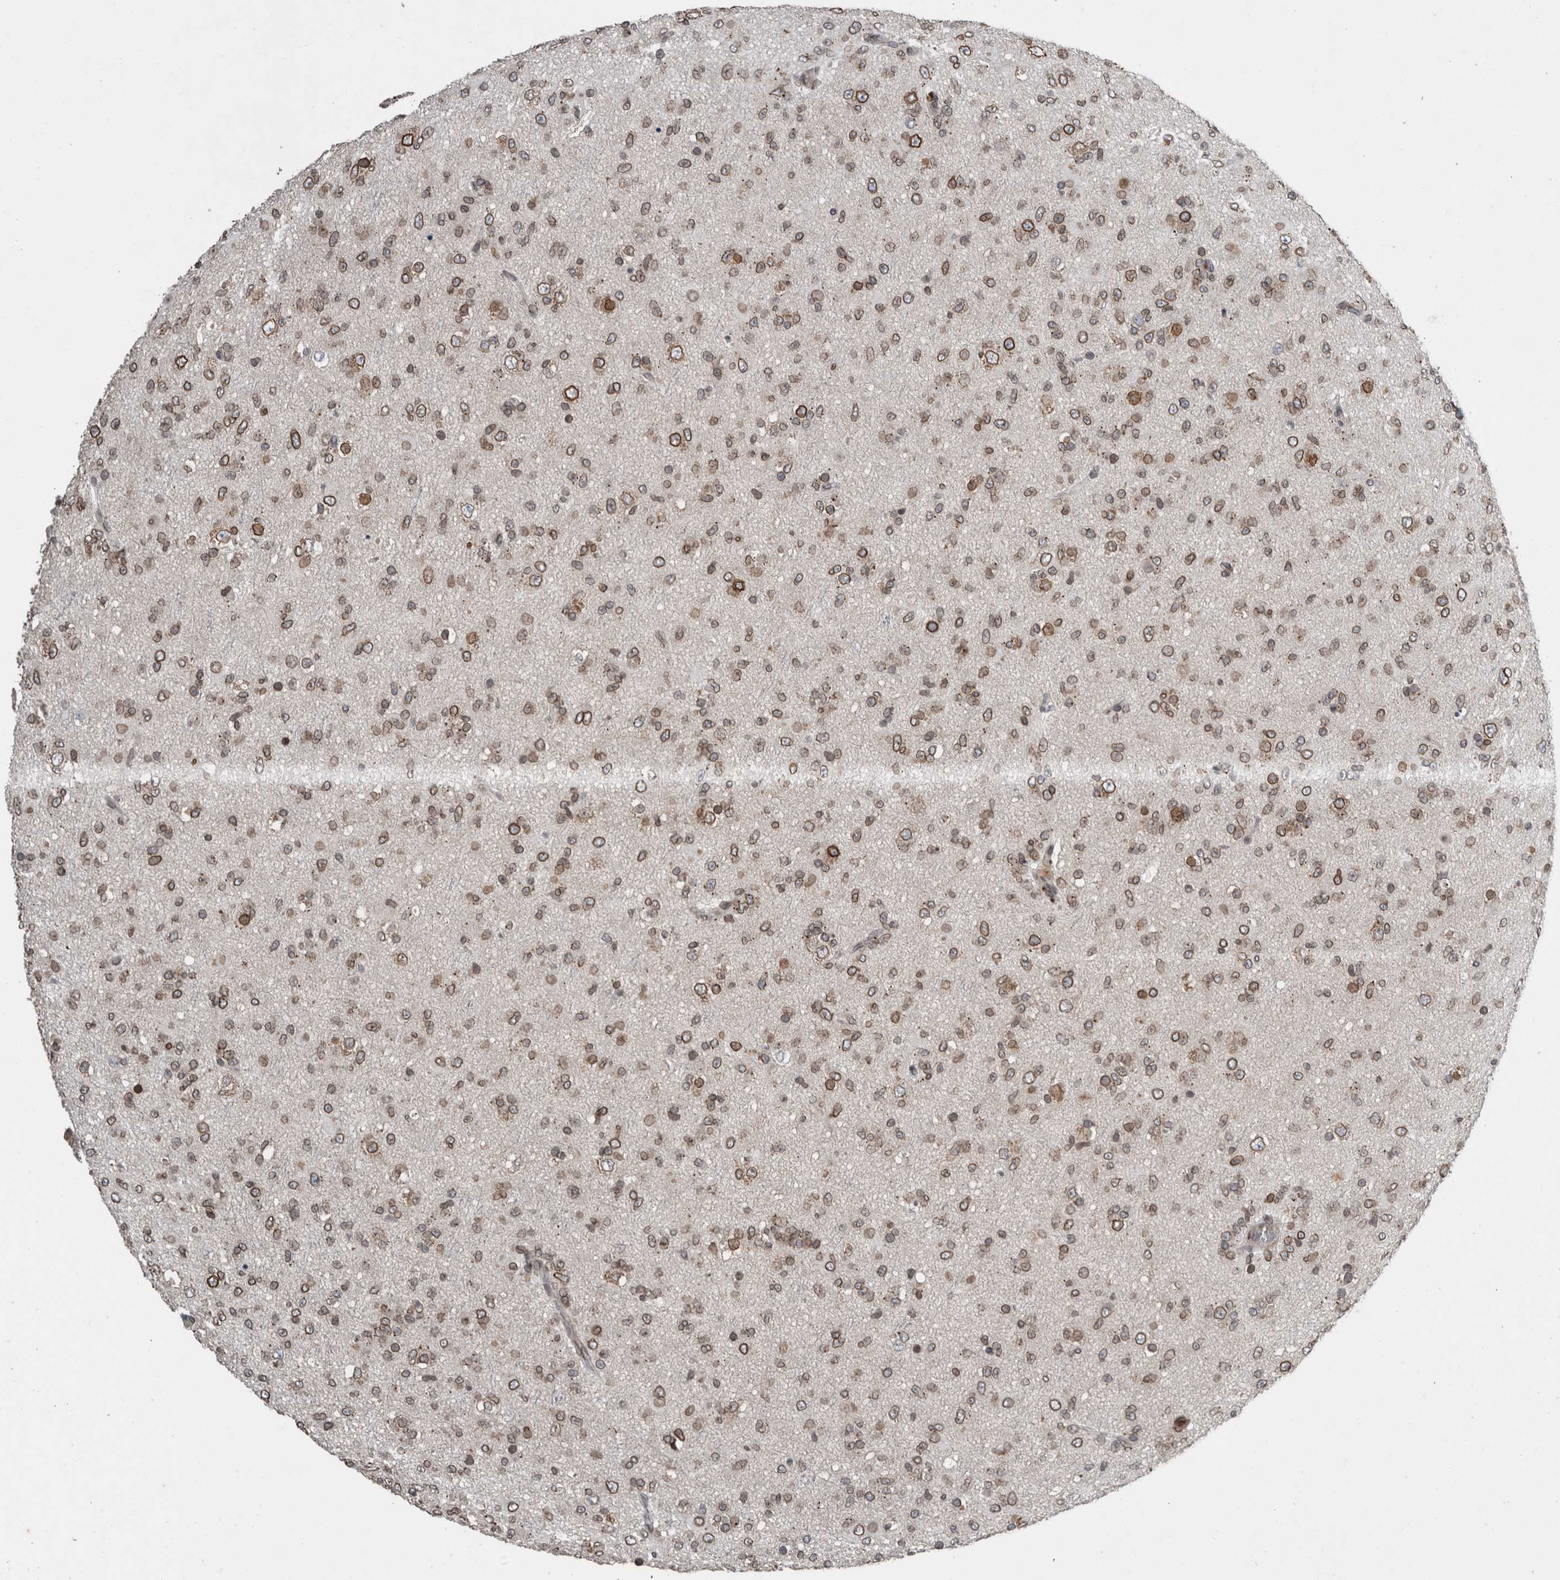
{"staining": {"intensity": "moderate", "quantity": ">75%", "location": "cytoplasmic/membranous,nuclear"}, "tissue": "glioma", "cell_type": "Tumor cells", "image_type": "cancer", "snomed": [{"axis": "morphology", "description": "Glioma, malignant, Low grade"}, {"axis": "topography", "description": "Brain"}], "caption": "Glioma stained with a brown dye demonstrates moderate cytoplasmic/membranous and nuclear positive positivity in approximately >75% of tumor cells.", "gene": "RANBP2", "patient": {"sex": "male", "age": 65}}